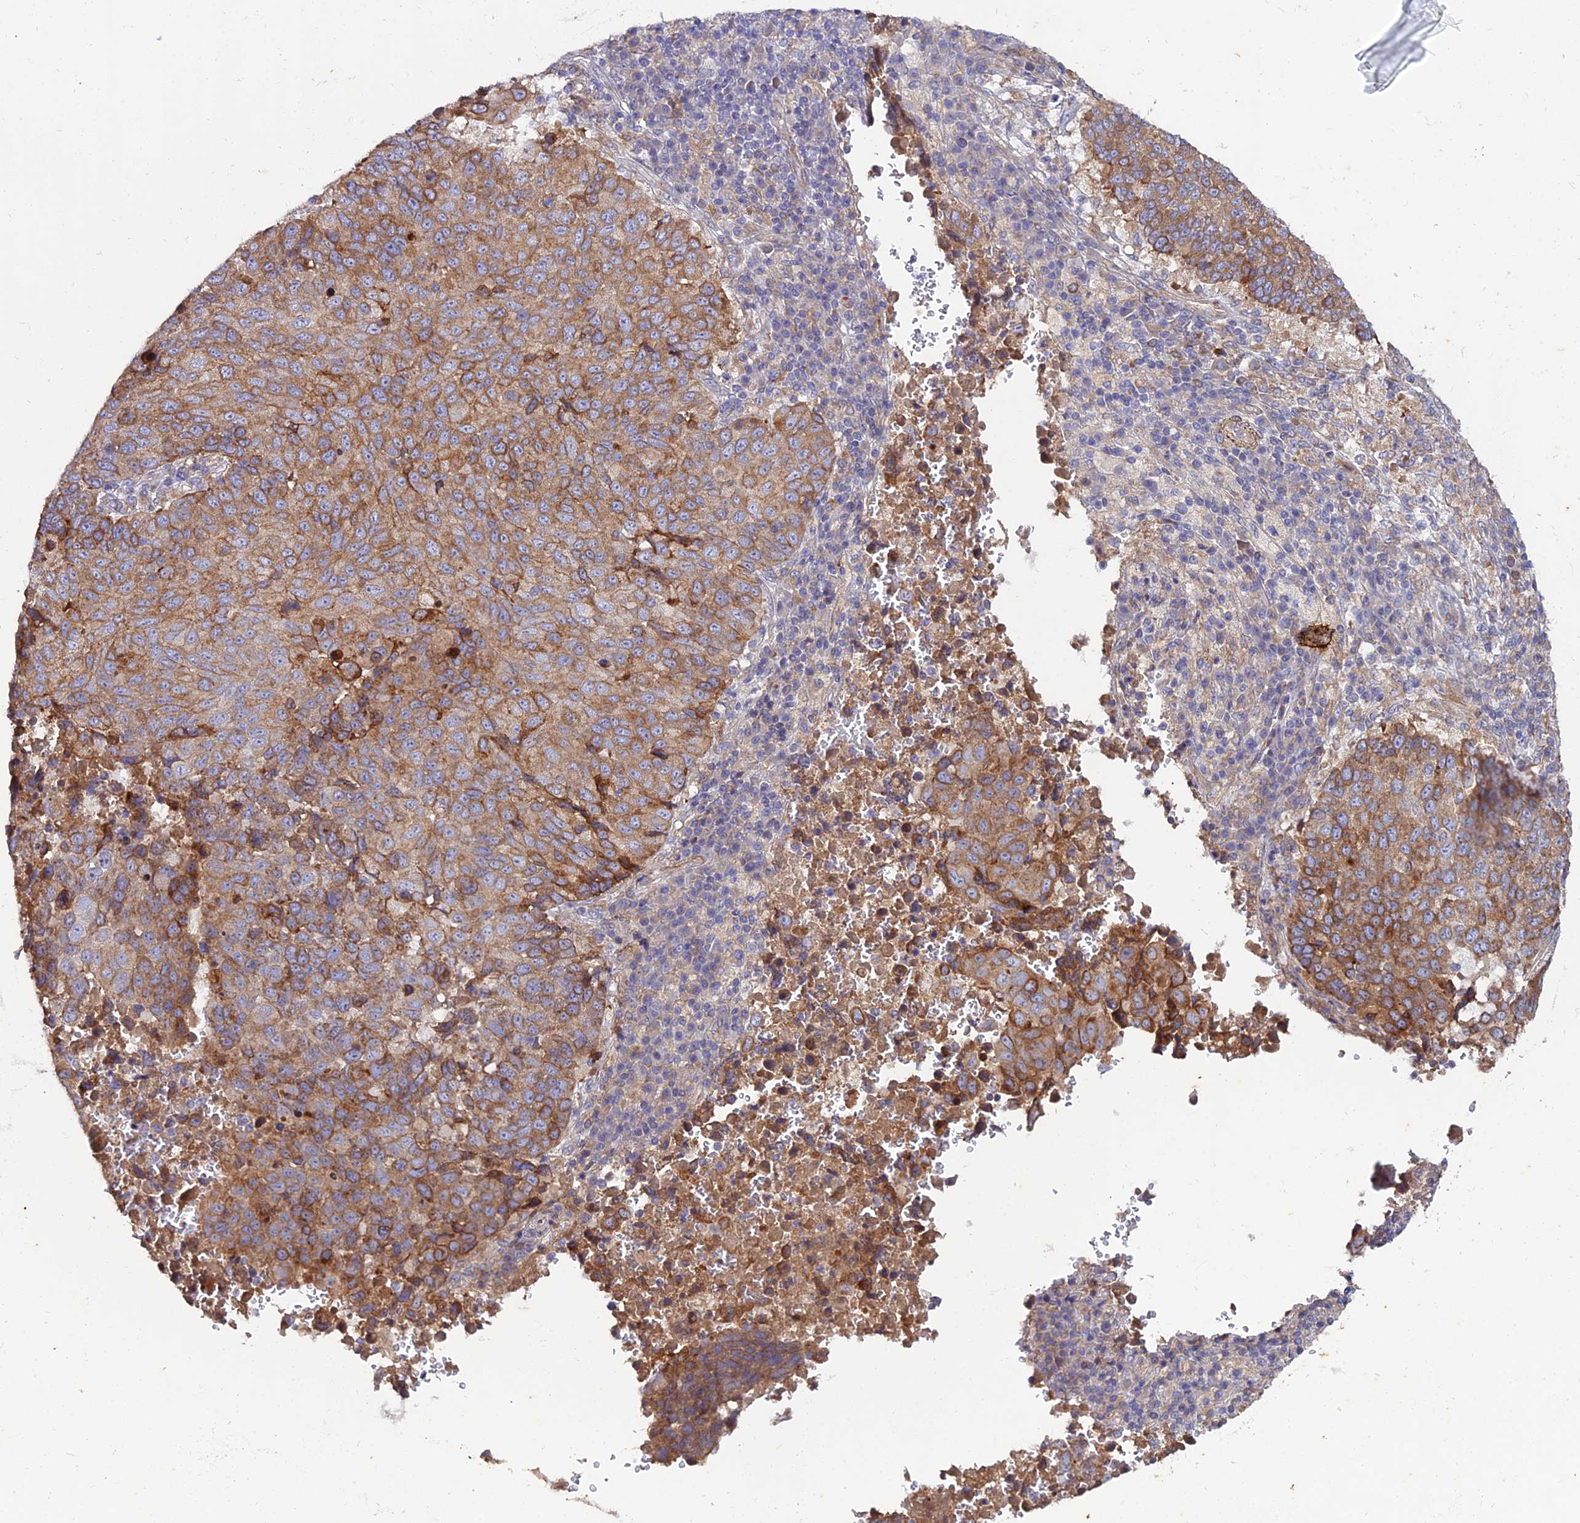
{"staining": {"intensity": "moderate", "quantity": ">75%", "location": "cytoplasmic/membranous"}, "tissue": "lung cancer", "cell_type": "Tumor cells", "image_type": "cancer", "snomed": [{"axis": "morphology", "description": "Squamous cell carcinoma, NOS"}, {"axis": "topography", "description": "Lung"}], "caption": "The histopathology image shows staining of squamous cell carcinoma (lung), revealing moderate cytoplasmic/membranous protein positivity (brown color) within tumor cells. Nuclei are stained in blue.", "gene": "ARL6IP1", "patient": {"sex": "male", "age": 73}}